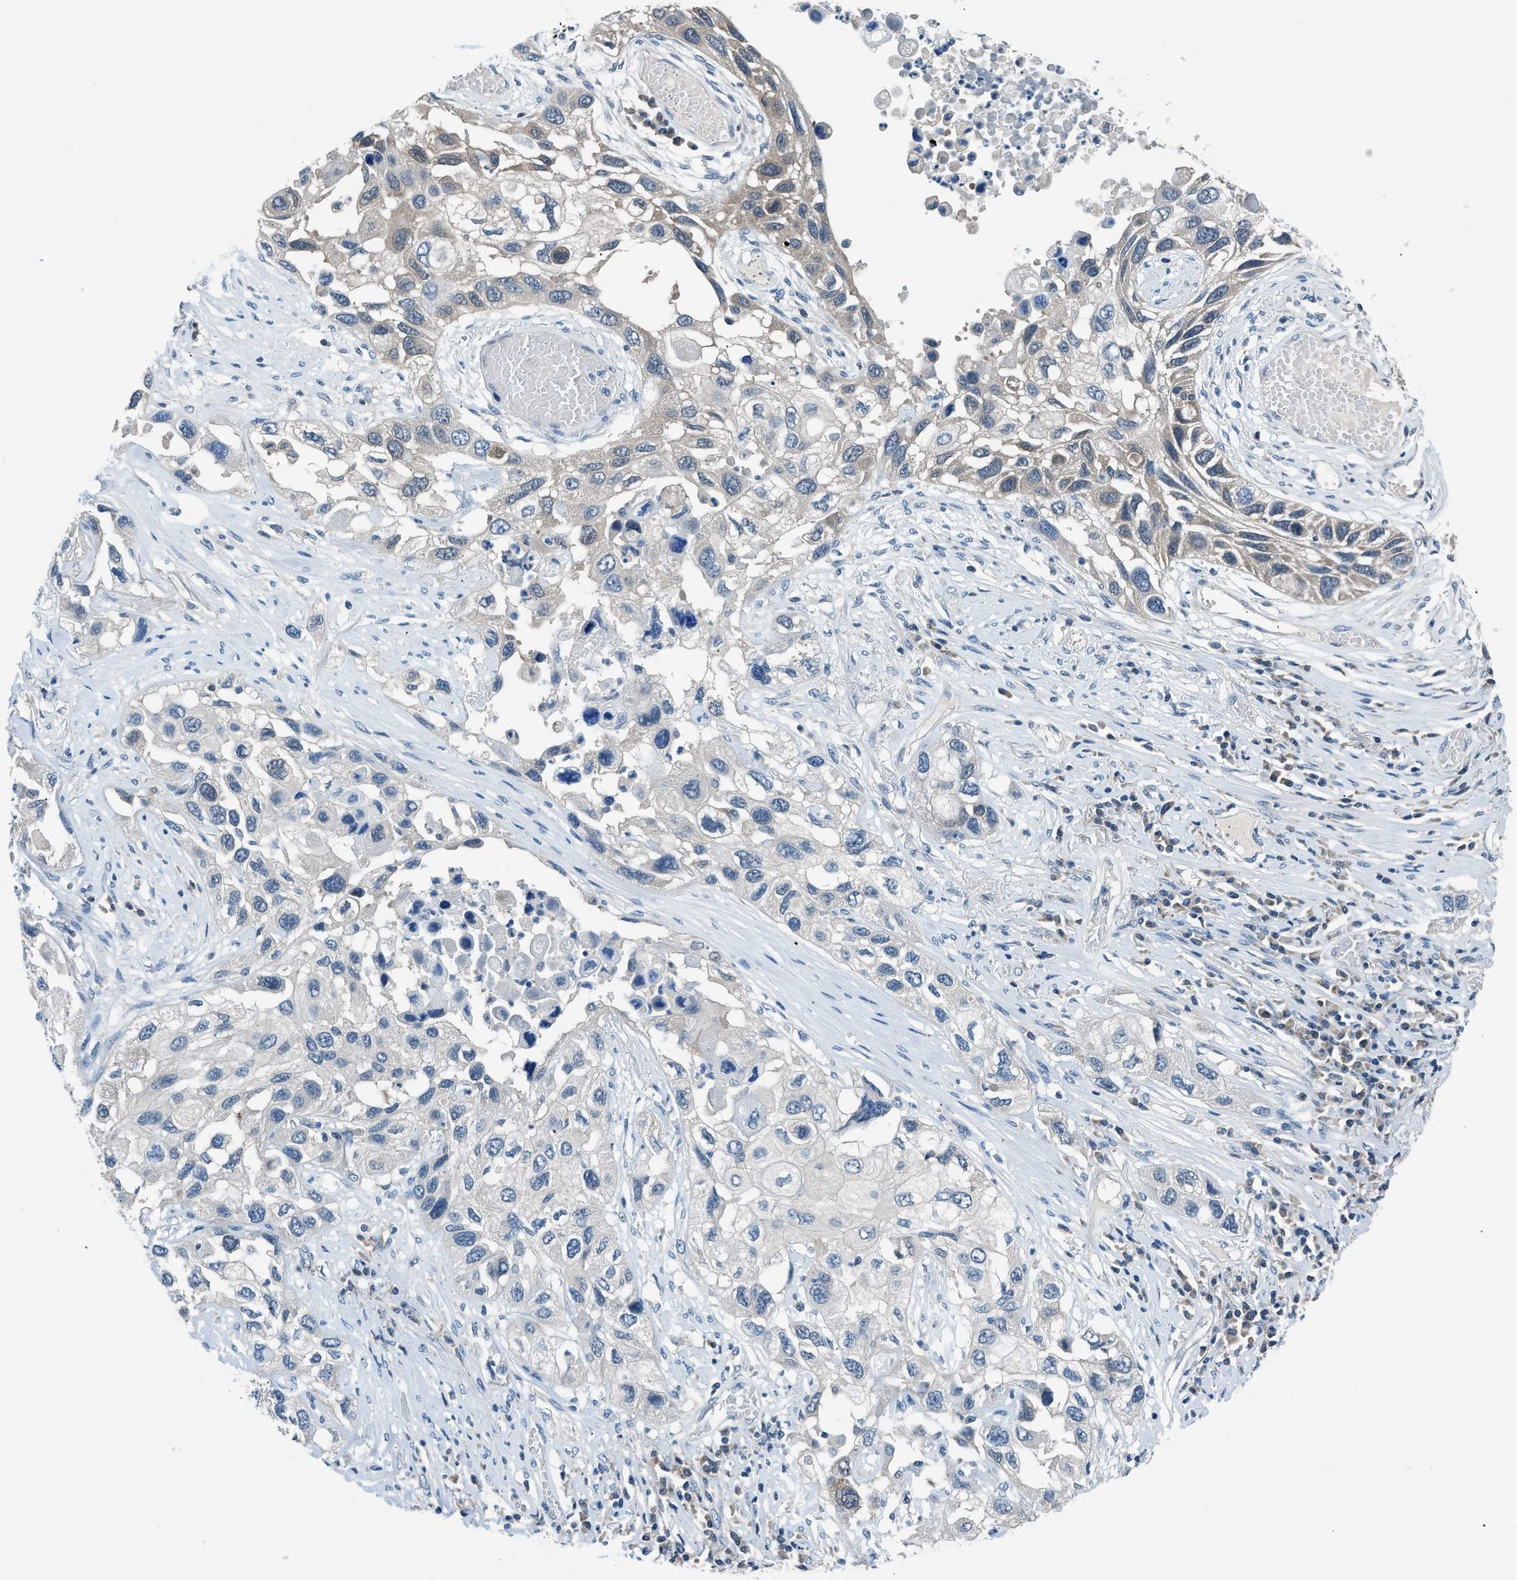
{"staining": {"intensity": "weak", "quantity": "<25%", "location": "cytoplasmic/membranous"}, "tissue": "lung cancer", "cell_type": "Tumor cells", "image_type": "cancer", "snomed": [{"axis": "morphology", "description": "Squamous cell carcinoma, NOS"}, {"axis": "topography", "description": "Lung"}], "caption": "This micrograph is of lung cancer stained with immunohistochemistry (IHC) to label a protein in brown with the nuclei are counter-stained blue. There is no staining in tumor cells. The staining was performed using DAB (3,3'-diaminobenzidine) to visualize the protein expression in brown, while the nuclei were stained in blue with hematoxylin (Magnification: 20x).", "gene": "ACP1", "patient": {"sex": "male", "age": 71}}